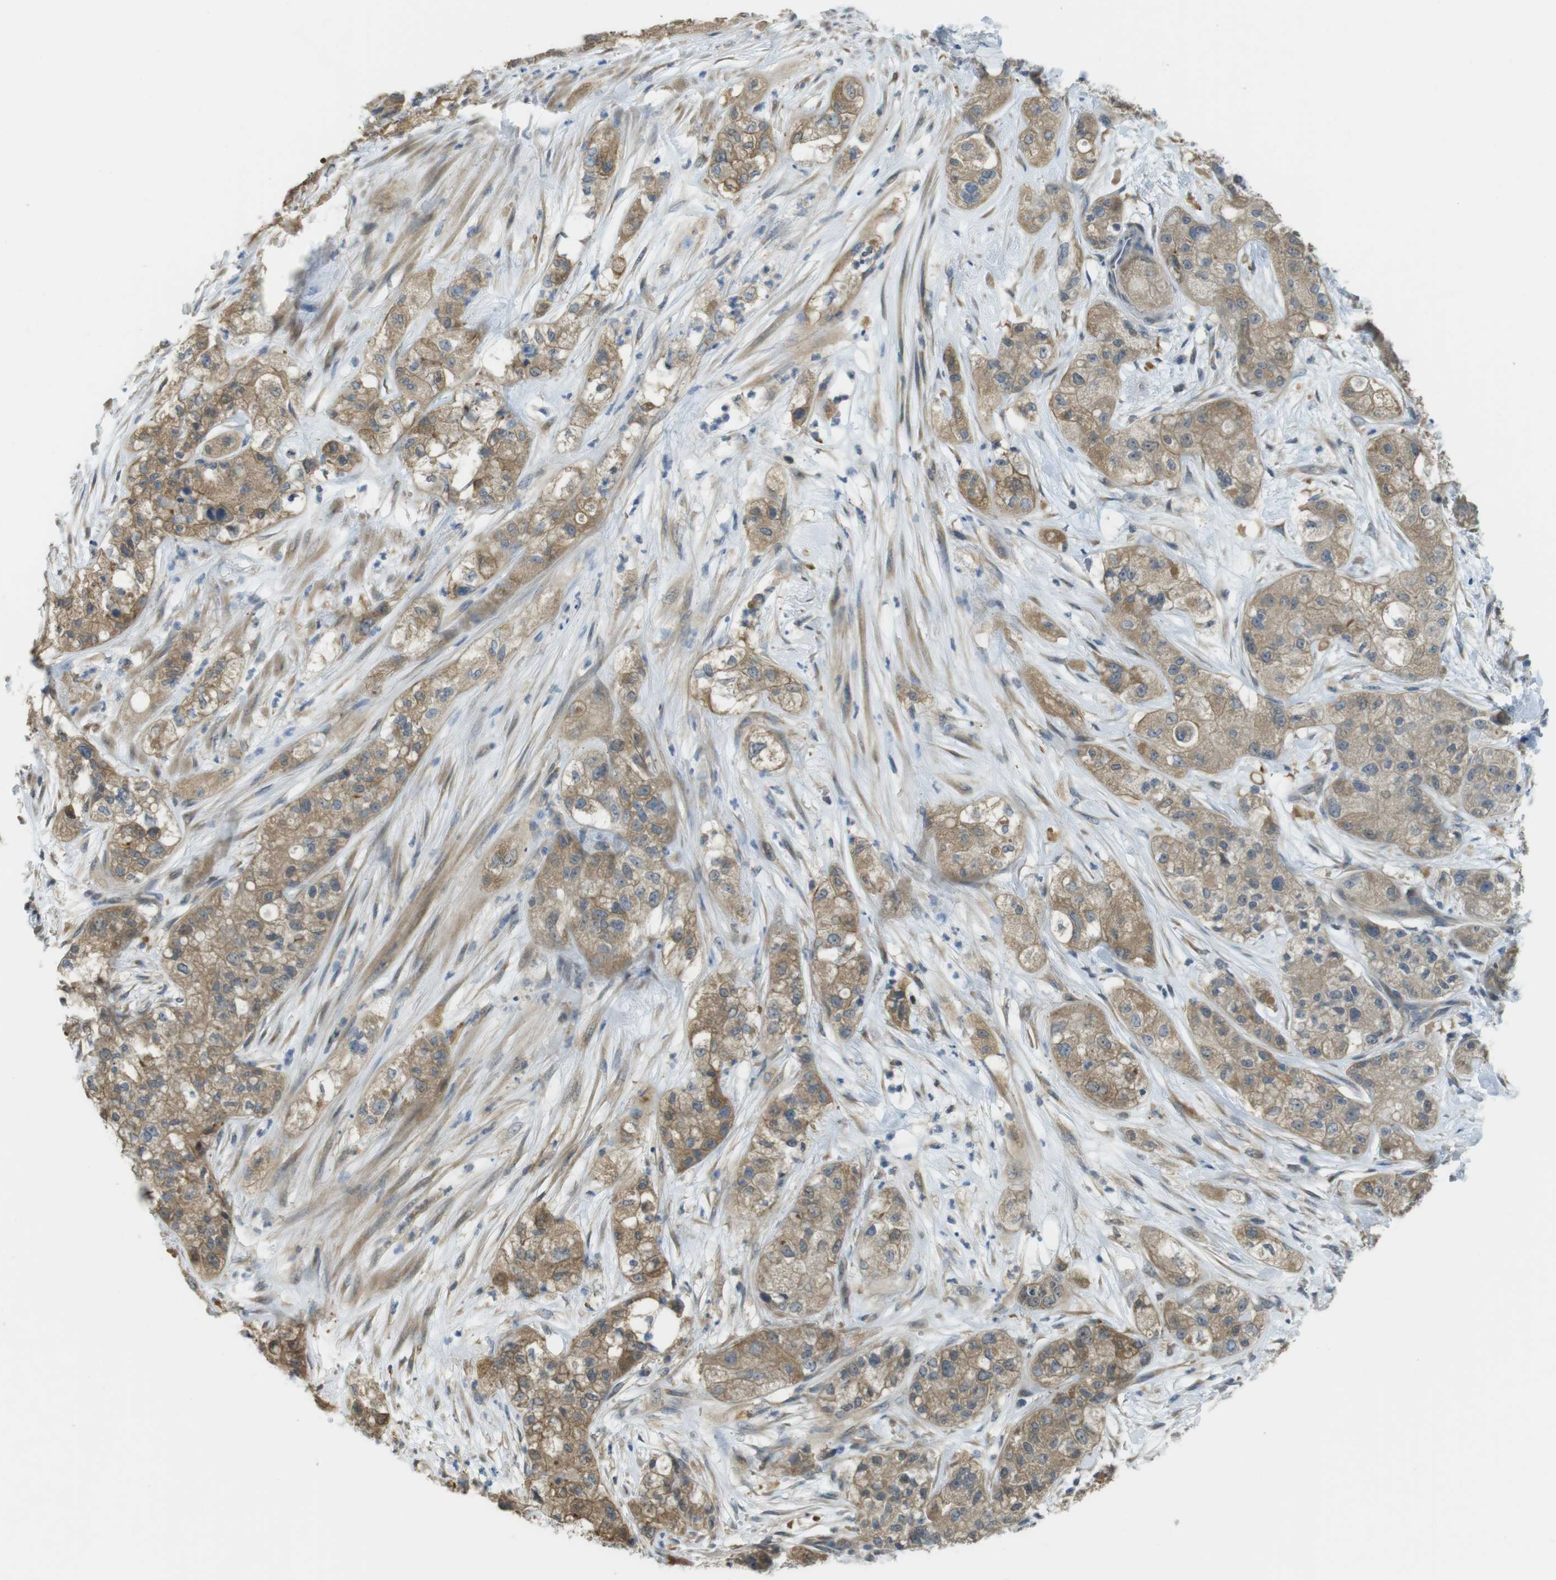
{"staining": {"intensity": "moderate", "quantity": ">75%", "location": "cytoplasmic/membranous"}, "tissue": "pancreatic cancer", "cell_type": "Tumor cells", "image_type": "cancer", "snomed": [{"axis": "morphology", "description": "Adenocarcinoma, NOS"}, {"axis": "topography", "description": "Pancreas"}], "caption": "Immunohistochemical staining of adenocarcinoma (pancreatic) demonstrates medium levels of moderate cytoplasmic/membranous protein positivity in about >75% of tumor cells.", "gene": "ABHD15", "patient": {"sex": "female", "age": 78}}